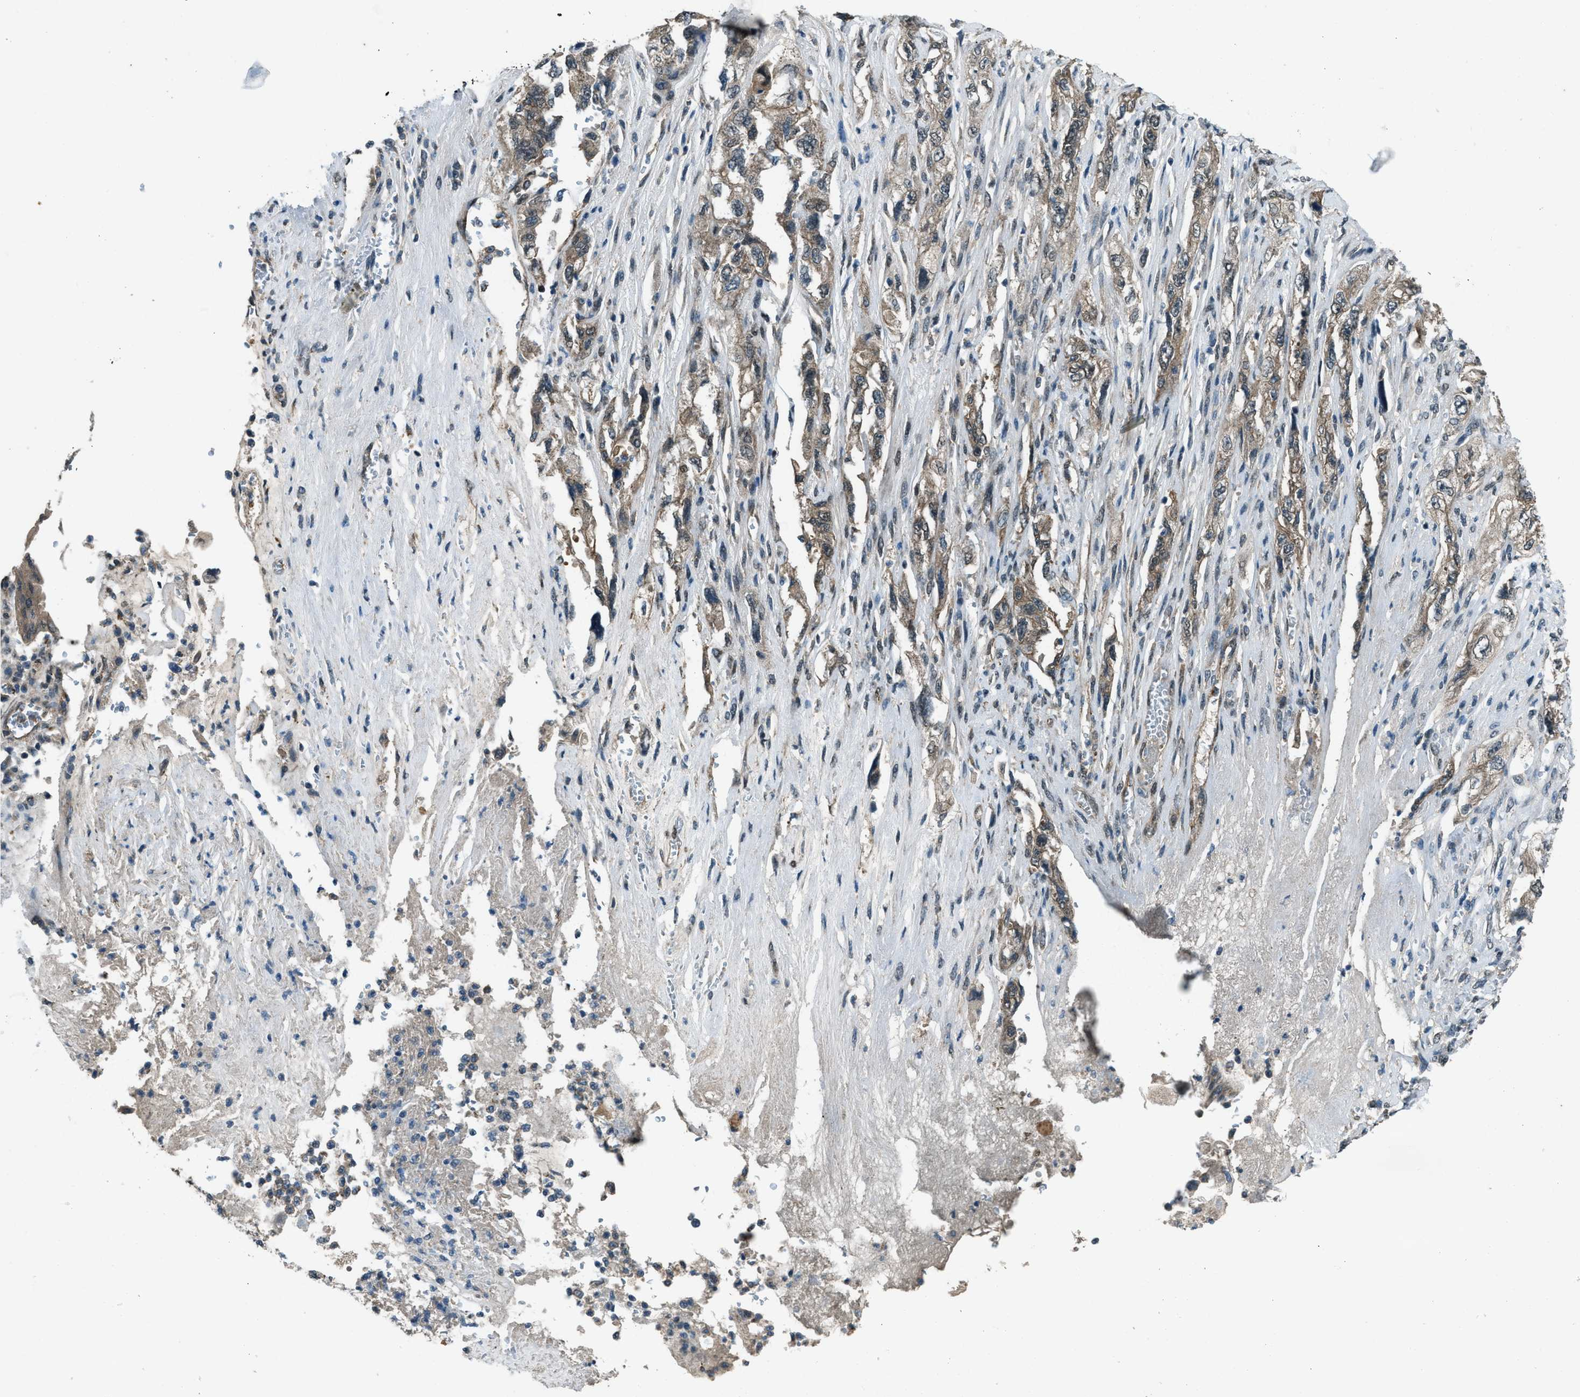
{"staining": {"intensity": "weak", "quantity": ">75%", "location": "cytoplasmic/membranous"}, "tissue": "pancreatic cancer", "cell_type": "Tumor cells", "image_type": "cancer", "snomed": [{"axis": "morphology", "description": "Adenocarcinoma, NOS"}, {"axis": "topography", "description": "Pancreas"}], "caption": "DAB immunohistochemical staining of adenocarcinoma (pancreatic) reveals weak cytoplasmic/membranous protein expression in approximately >75% of tumor cells.", "gene": "SVIL", "patient": {"sex": "female", "age": 73}}